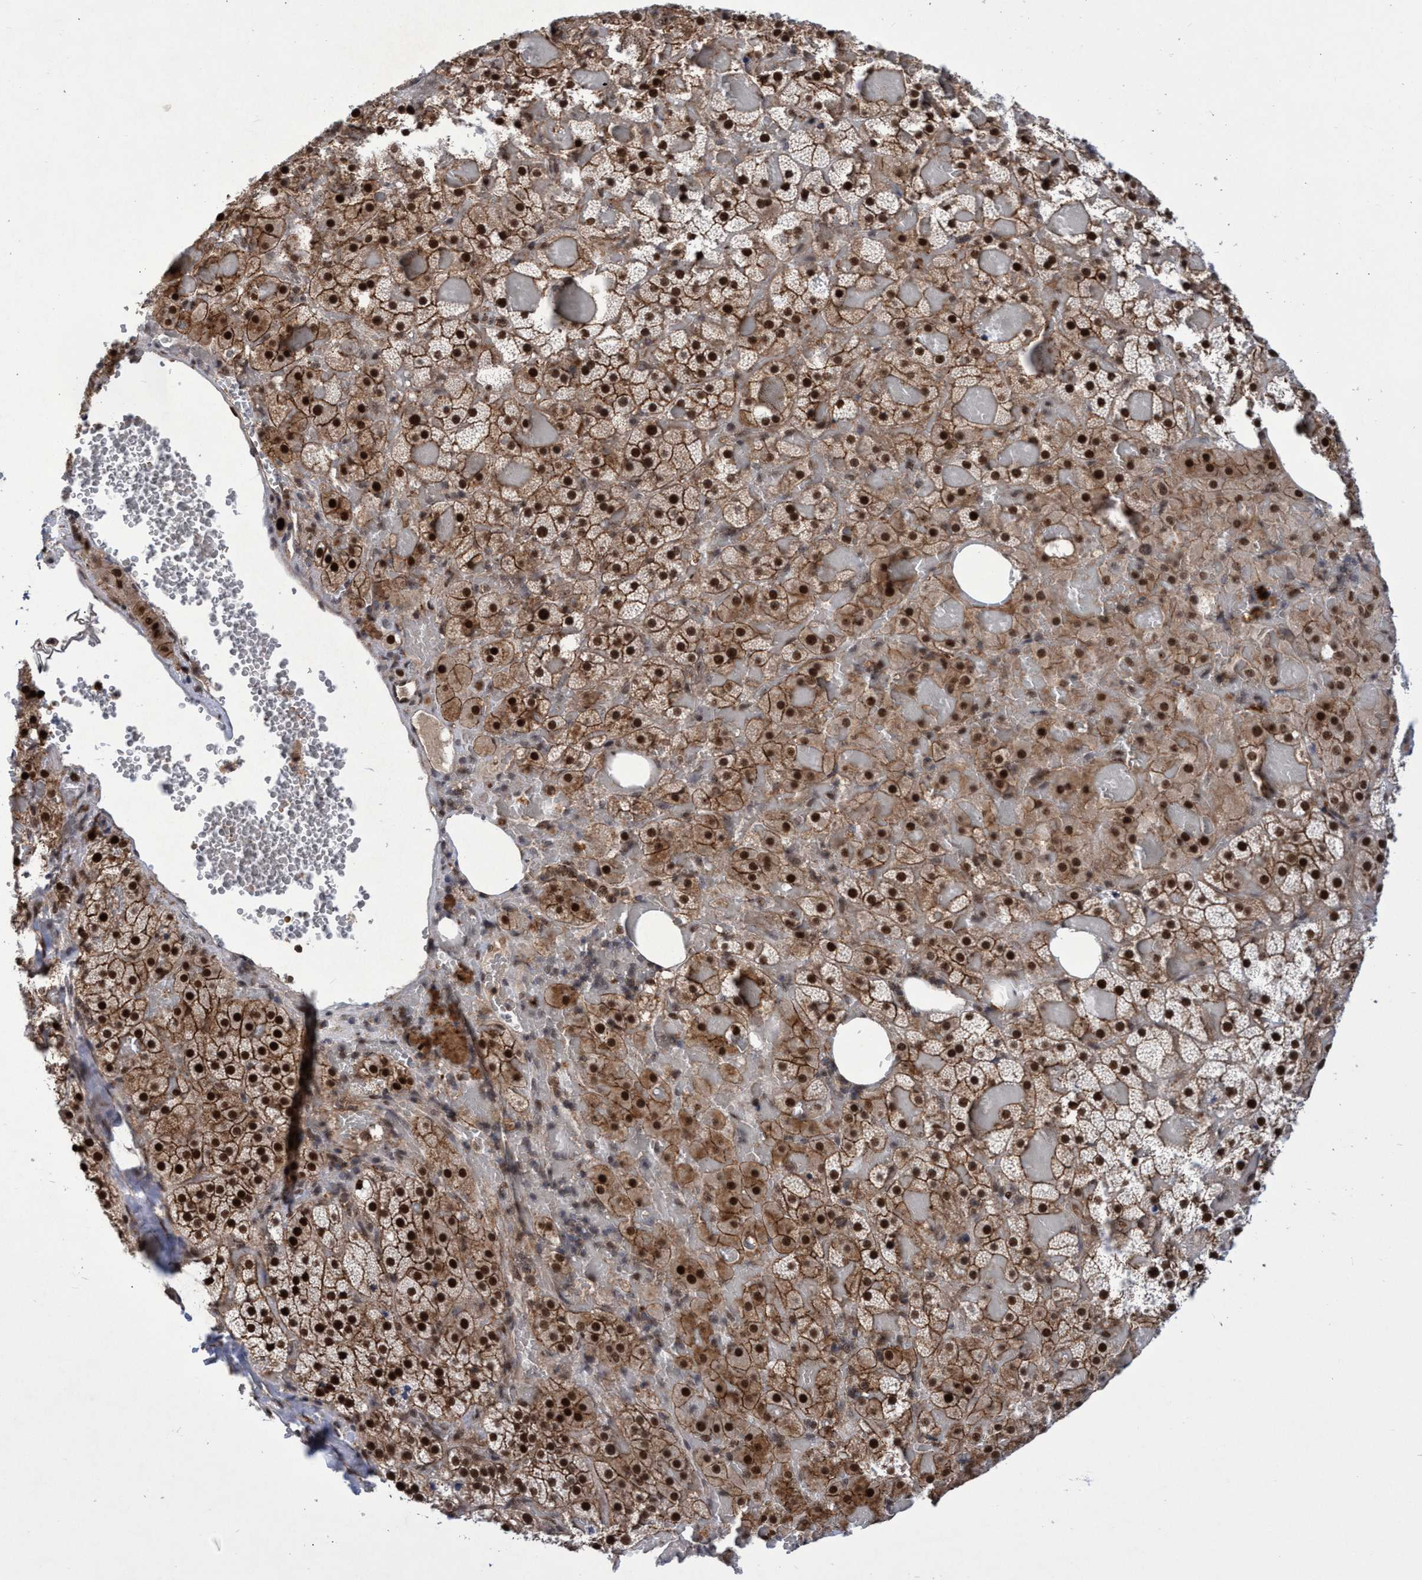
{"staining": {"intensity": "strong", "quantity": ">75%", "location": "cytoplasmic/membranous,nuclear"}, "tissue": "adrenal gland", "cell_type": "Glandular cells", "image_type": "normal", "snomed": [{"axis": "morphology", "description": "Normal tissue, NOS"}, {"axis": "topography", "description": "Adrenal gland"}], "caption": "Immunohistochemical staining of unremarkable human adrenal gland reveals >75% levels of strong cytoplasmic/membranous,nuclear protein positivity in about >75% of glandular cells.", "gene": "GTF2F1", "patient": {"sex": "female", "age": 59}}